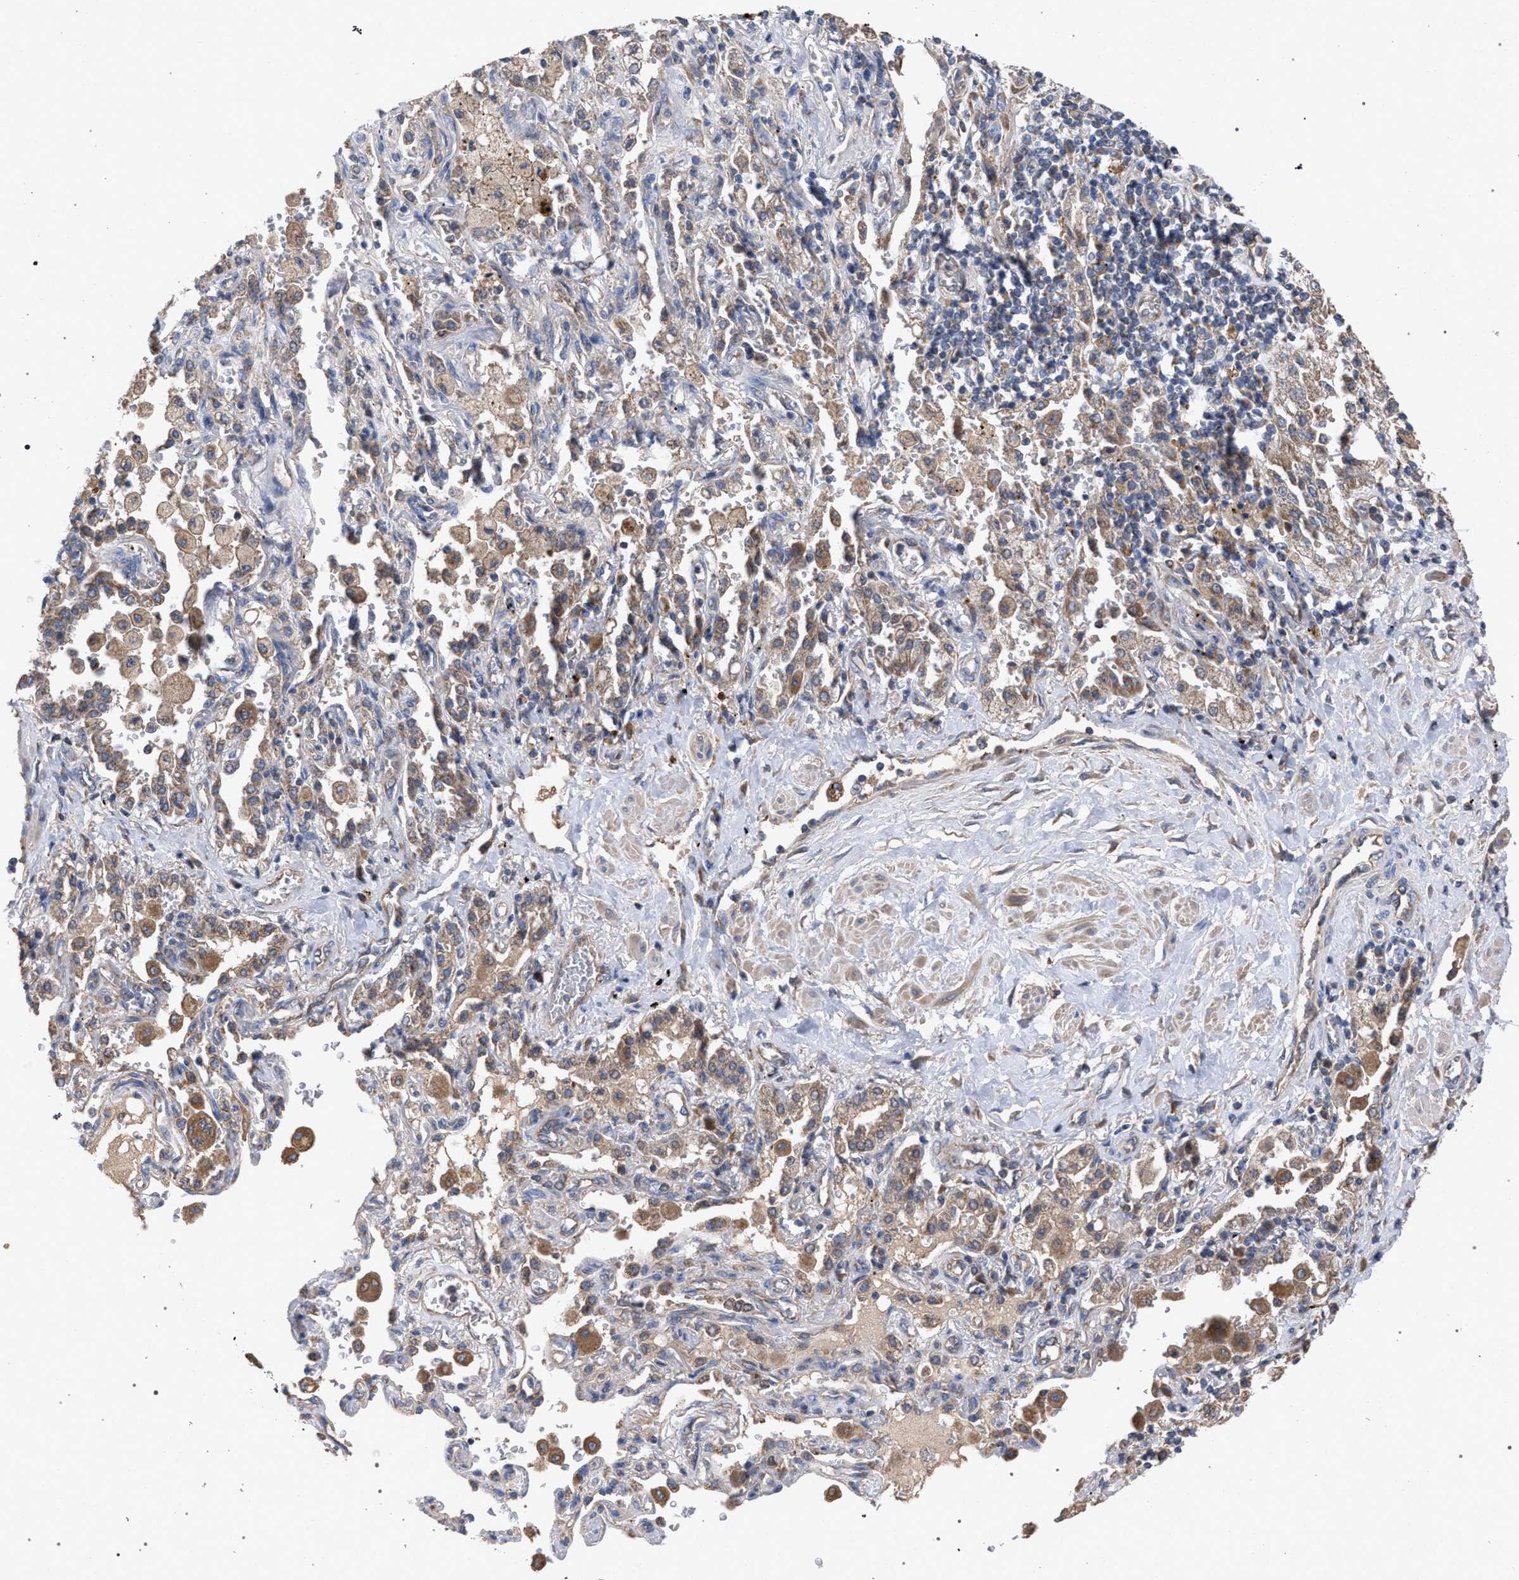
{"staining": {"intensity": "weak", "quantity": ">75%", "location": "cytoplasmic/membranous"}, "tissue": "lung cancer", "cell_type": "Tumor cells", "image_type": "cancer", "snomed": [{"axis": "morphology", "description": "Adenocarcinoma, NOS"}, {"axis": "topography", "description": "Lung"}], "caption": "The histopathology image shows staining of lung adenocarcinoma, revealing weak cytoplasmic/membranous protein expression (brown color) within tumor cells.", "gene": "BCL2L12", "patient": {"sex": "female", "age": 65}}